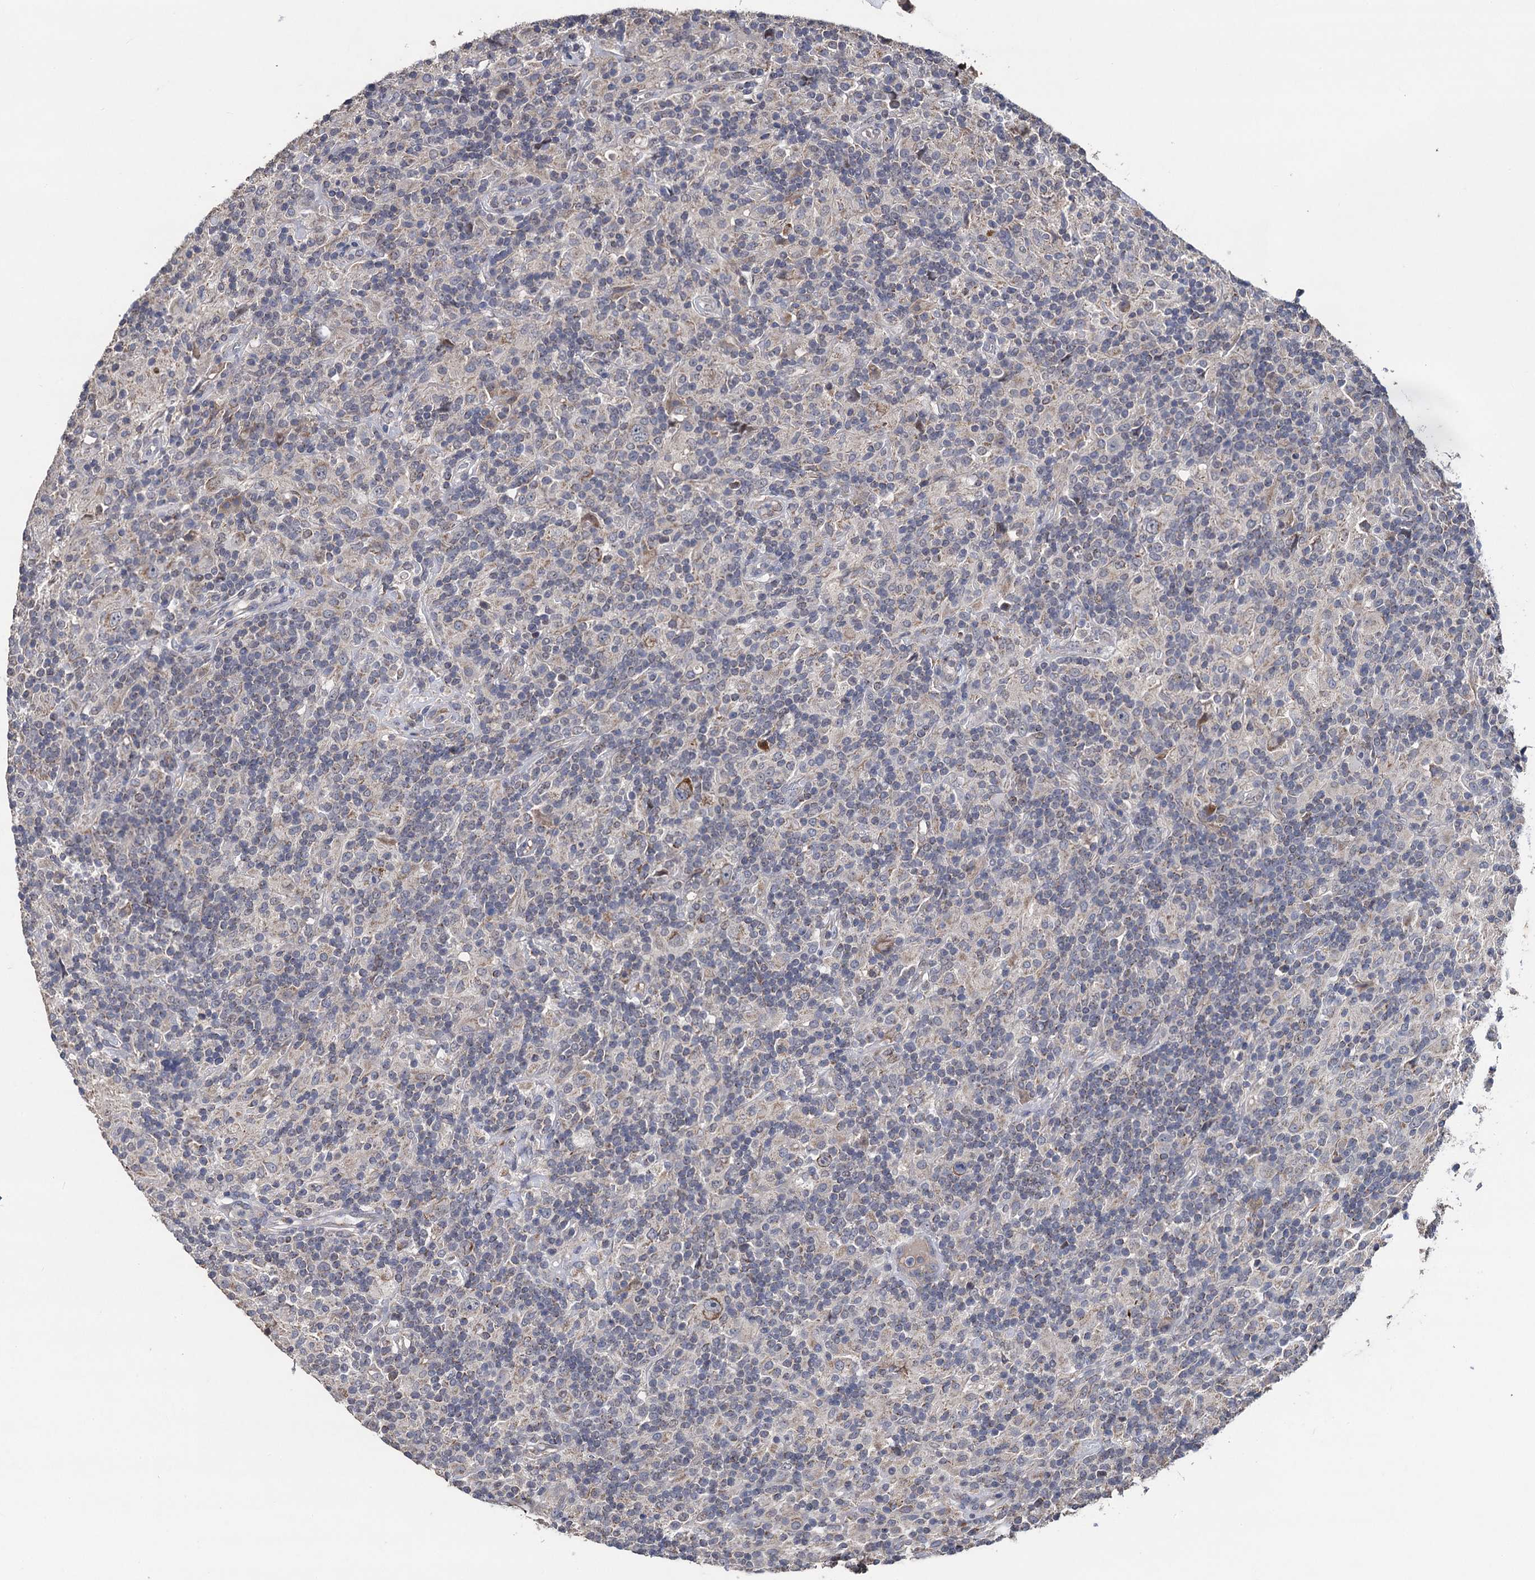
{"staining": {"intensity": "moderate", "quantity": ">75%", "location": "cytoplasmic/membranous"}, "tissue": "lymphoma", "cell_type": "Tumor cells", "image_type": "cancer", "snomed": [{"axis": "morphology", "description": "Hodgkin's disease, NOS"}, {"axis": "topography", "description": "Lymph node"}], "caption": "Brown immunohistochemical staining in Hodgkin's disease demonstrates moderate cytoplasmic/membranous positivity in approximately >75% of tumor cells.", "gene": "PPTC7", "patient": {"sex": "male", "age": 70}}